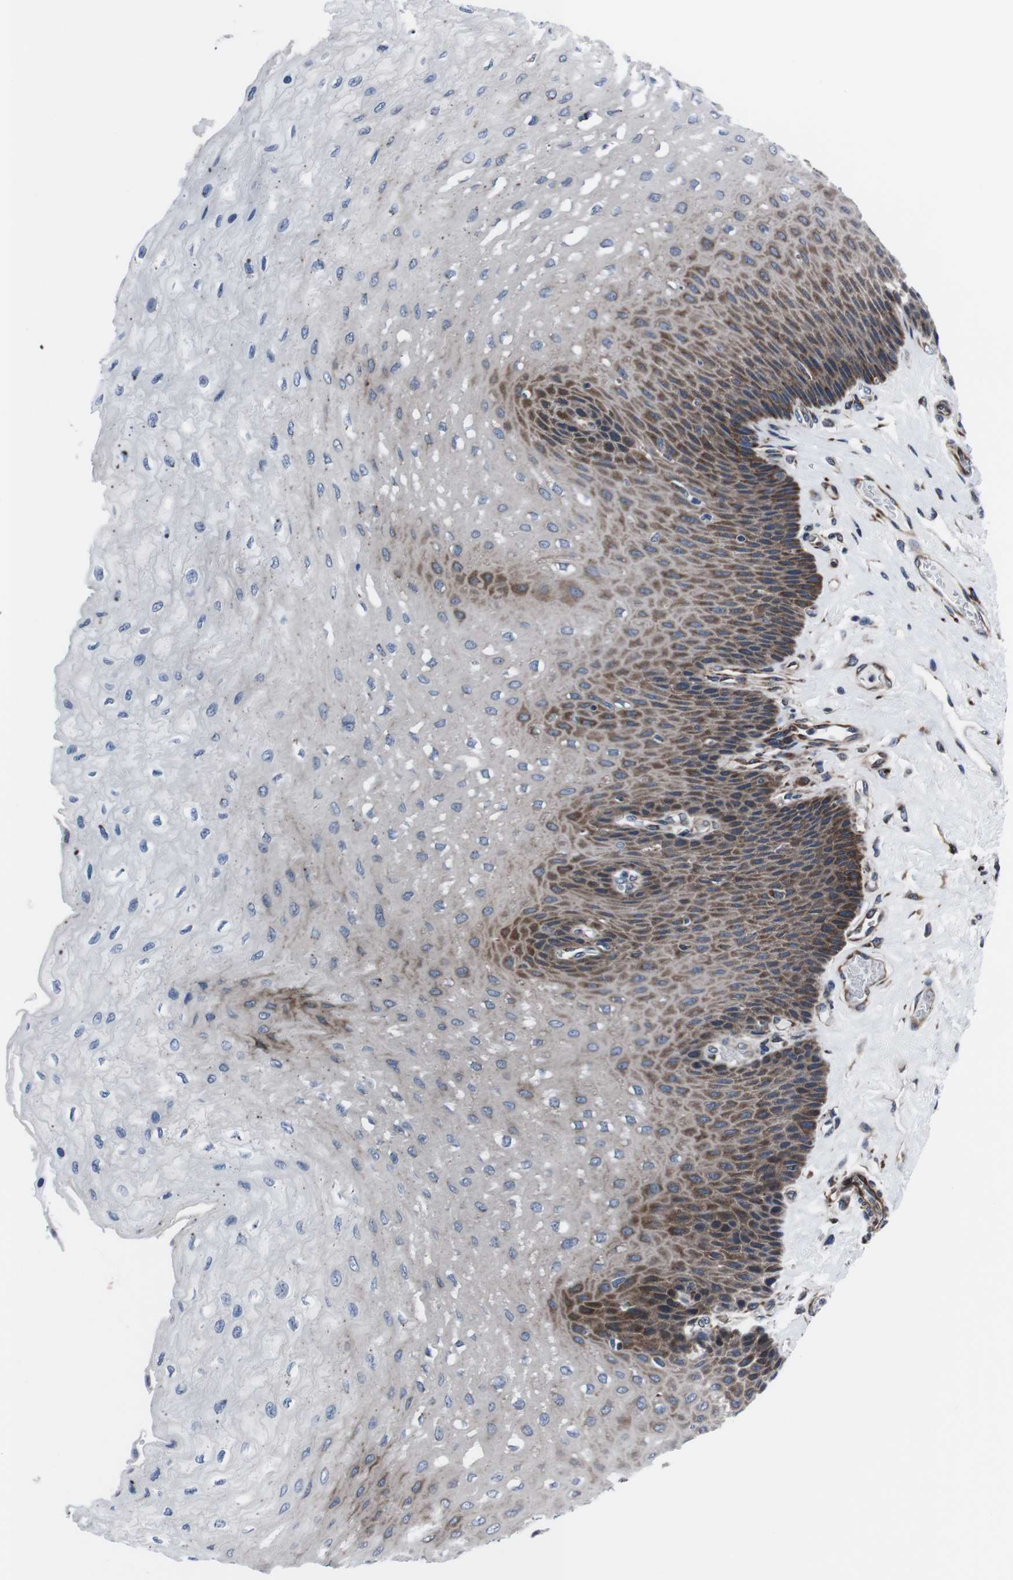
{"staining": {"intensity": "strong", "quantity": "25%-75%", "location": "cytoplasmic/membranous"}, "tissue": "esophagus", "cell_type": "Squamous epithelial cells", "image_type": "normal", "snomed": [{"axis": "morphology", "description": "Normal tissue, NOS"}, {"axis": "topography", "description": "Esophagus"}], "caption": "Protein staining reveals strong cytoplasmic/membranous staining in about 25%-75% of squamous epithelial cells in benign esophagus. Using DAB (brown) and hematoxylin (blue) stains, captured at high magnification using brightfield microscopy.", "gene": "EIF4A2", "patient": {"sex": "female", "age": 72}}